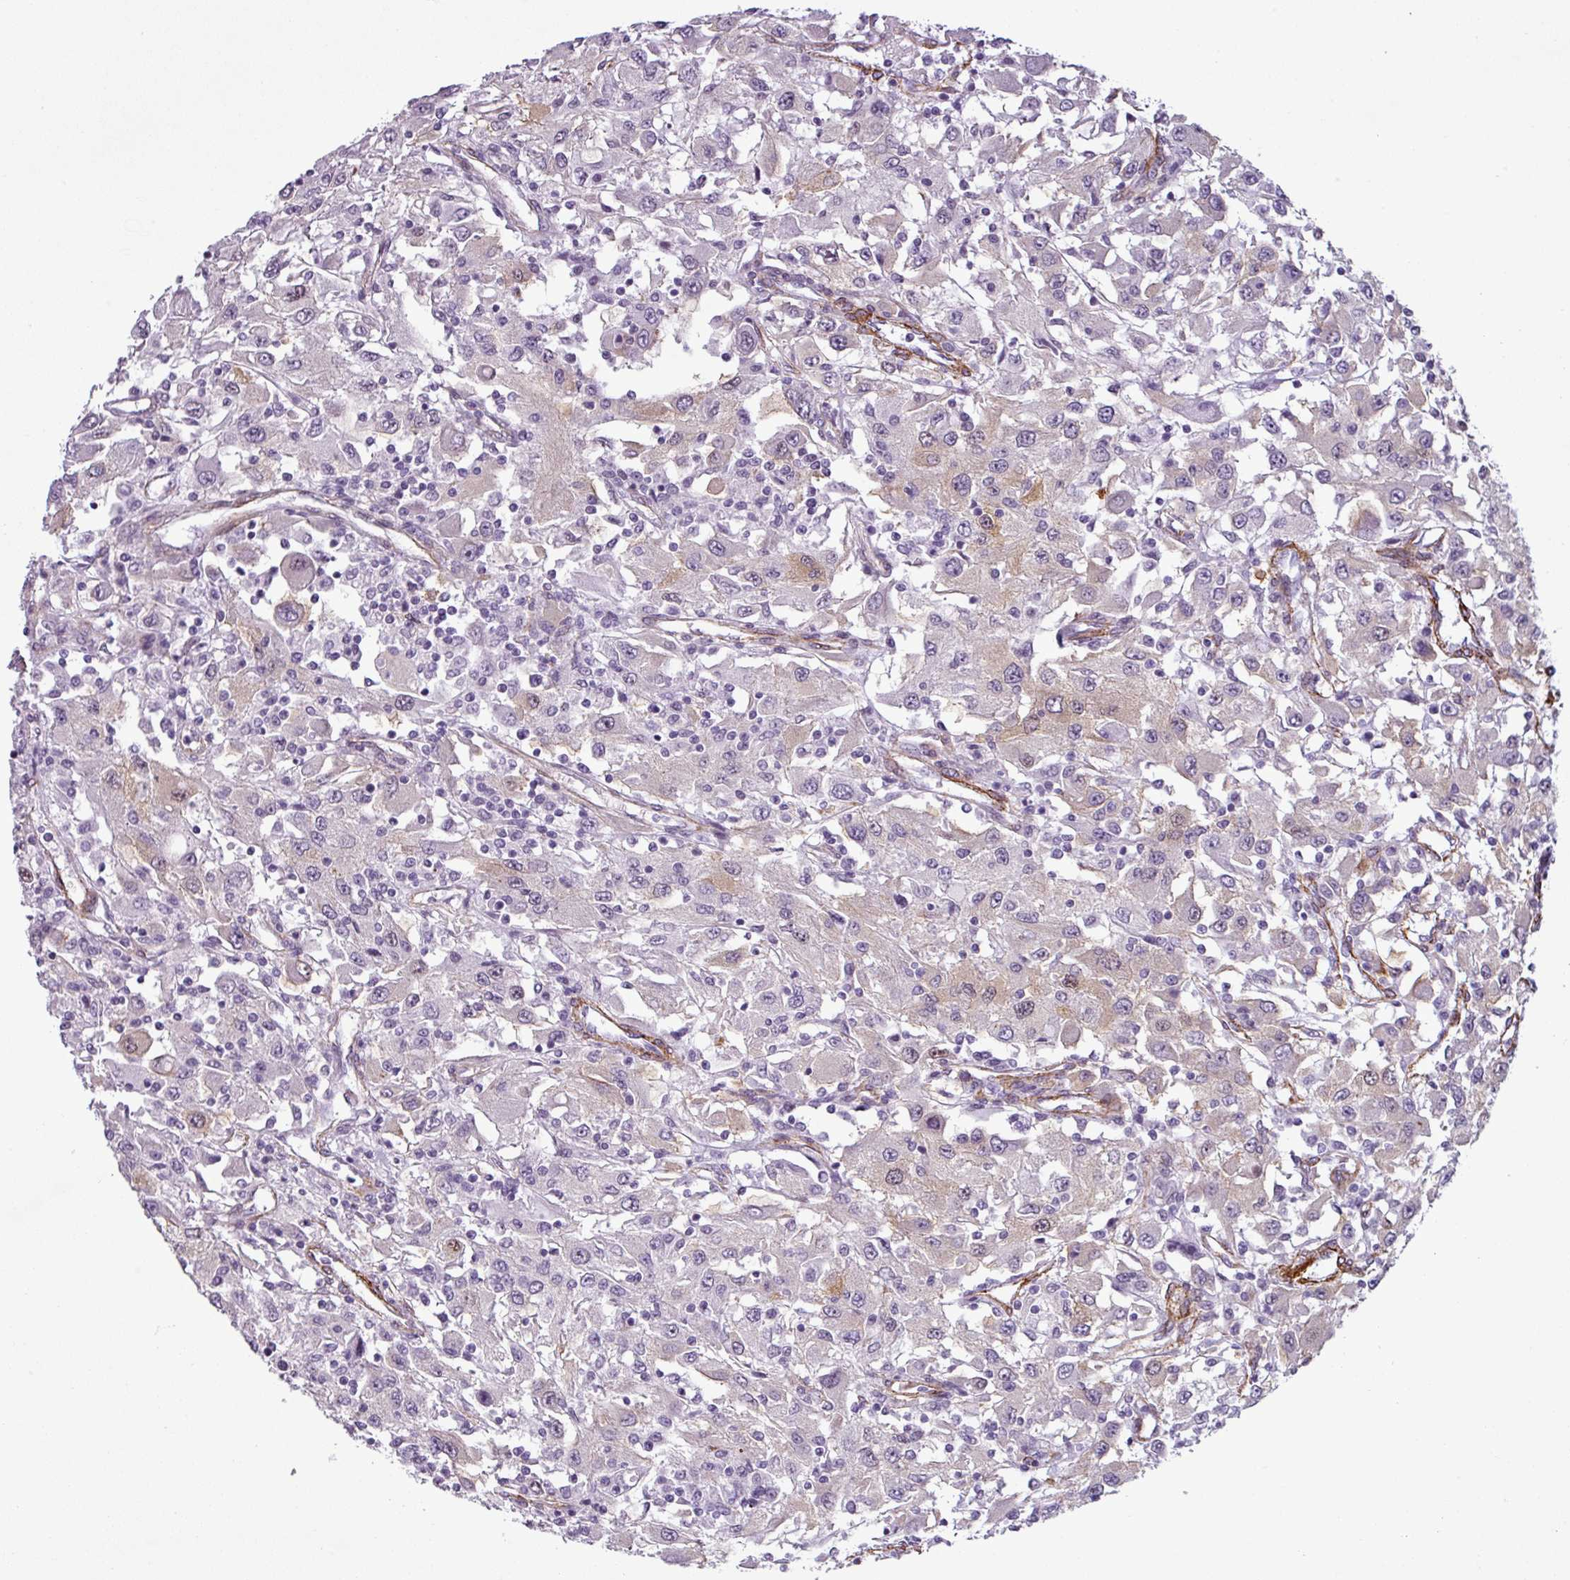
{"staining": {"intensity": "negative", "quantity": "none", "location": "none"}, "tissue": "renal cancer", "cell_type": "Tumor cells", "image_type": "cancer", "snomed": [{"axis": "morphology", "description": "Adenocarcinoma, NOS"}, {"axis": "topography", "description": "Kidney"}], "caption": "High power microscopy histopathology image of an IHC histopathology image of renal adenocarcinoma, revealing no significant positivity in tumor cells.", "gene": "ATP10A", "patient": {"sex": "female", "age": 67}}